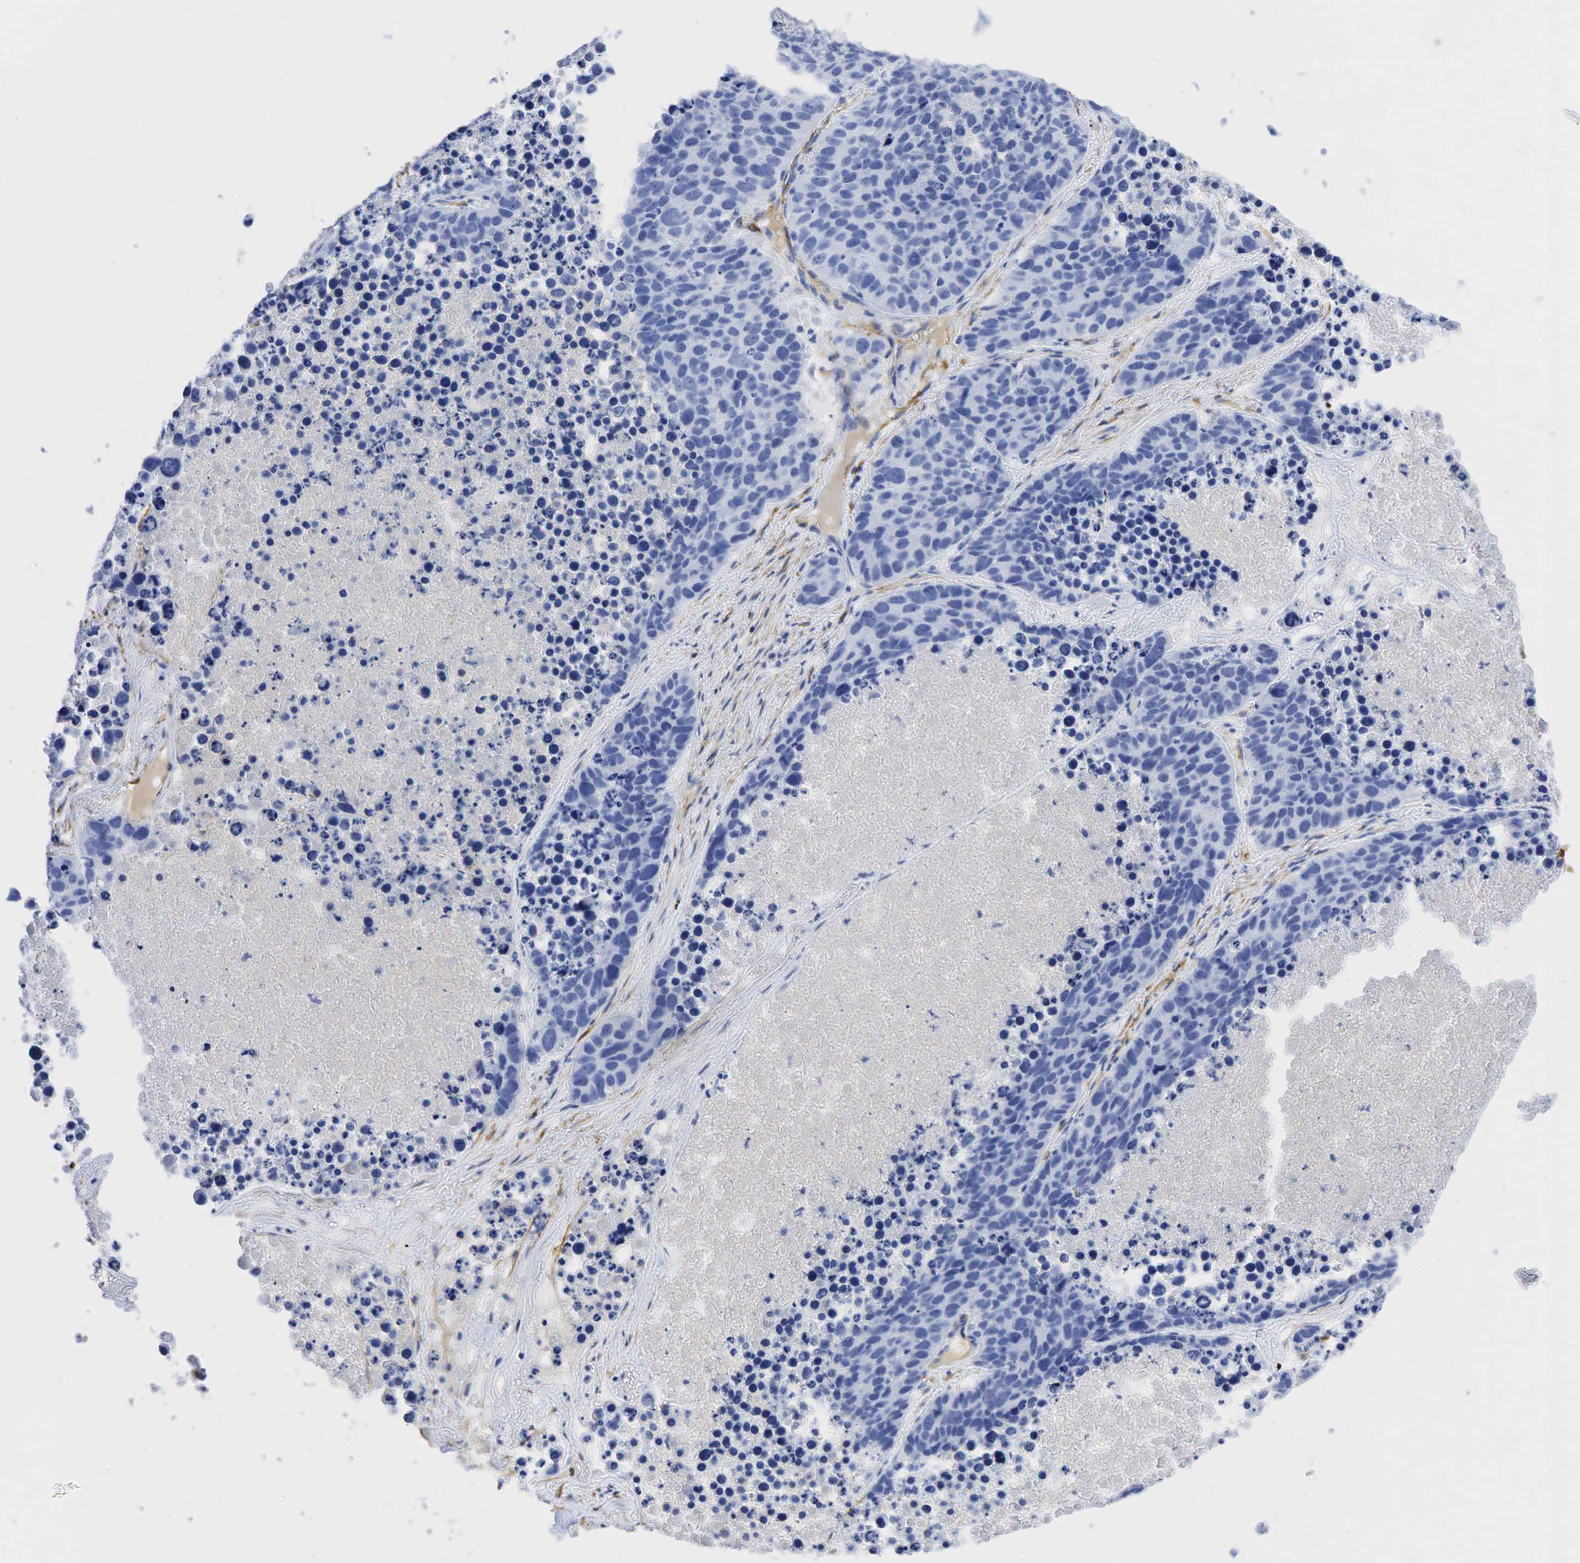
{"staining": {"intensity": "negative", "quantity": "none", "location": "none"}, "tissue": "lung cancer", "cell_type": "Tumor cells", "image_type": "cancer", "snomed": [{"axis": "morphology", "description": "Carcinoid, malignant, NOS"}, {"axis": "topography", "description": "Lung"}], "caption": "High power microscopy photomicrograph of an immunohistochemistry (IHC) histopathology image of lung malignant carcinoid, revealing no significant staining in tumor cells.", "gene": "ACTA1", "patient": {"sex": "male", "age": 60}}